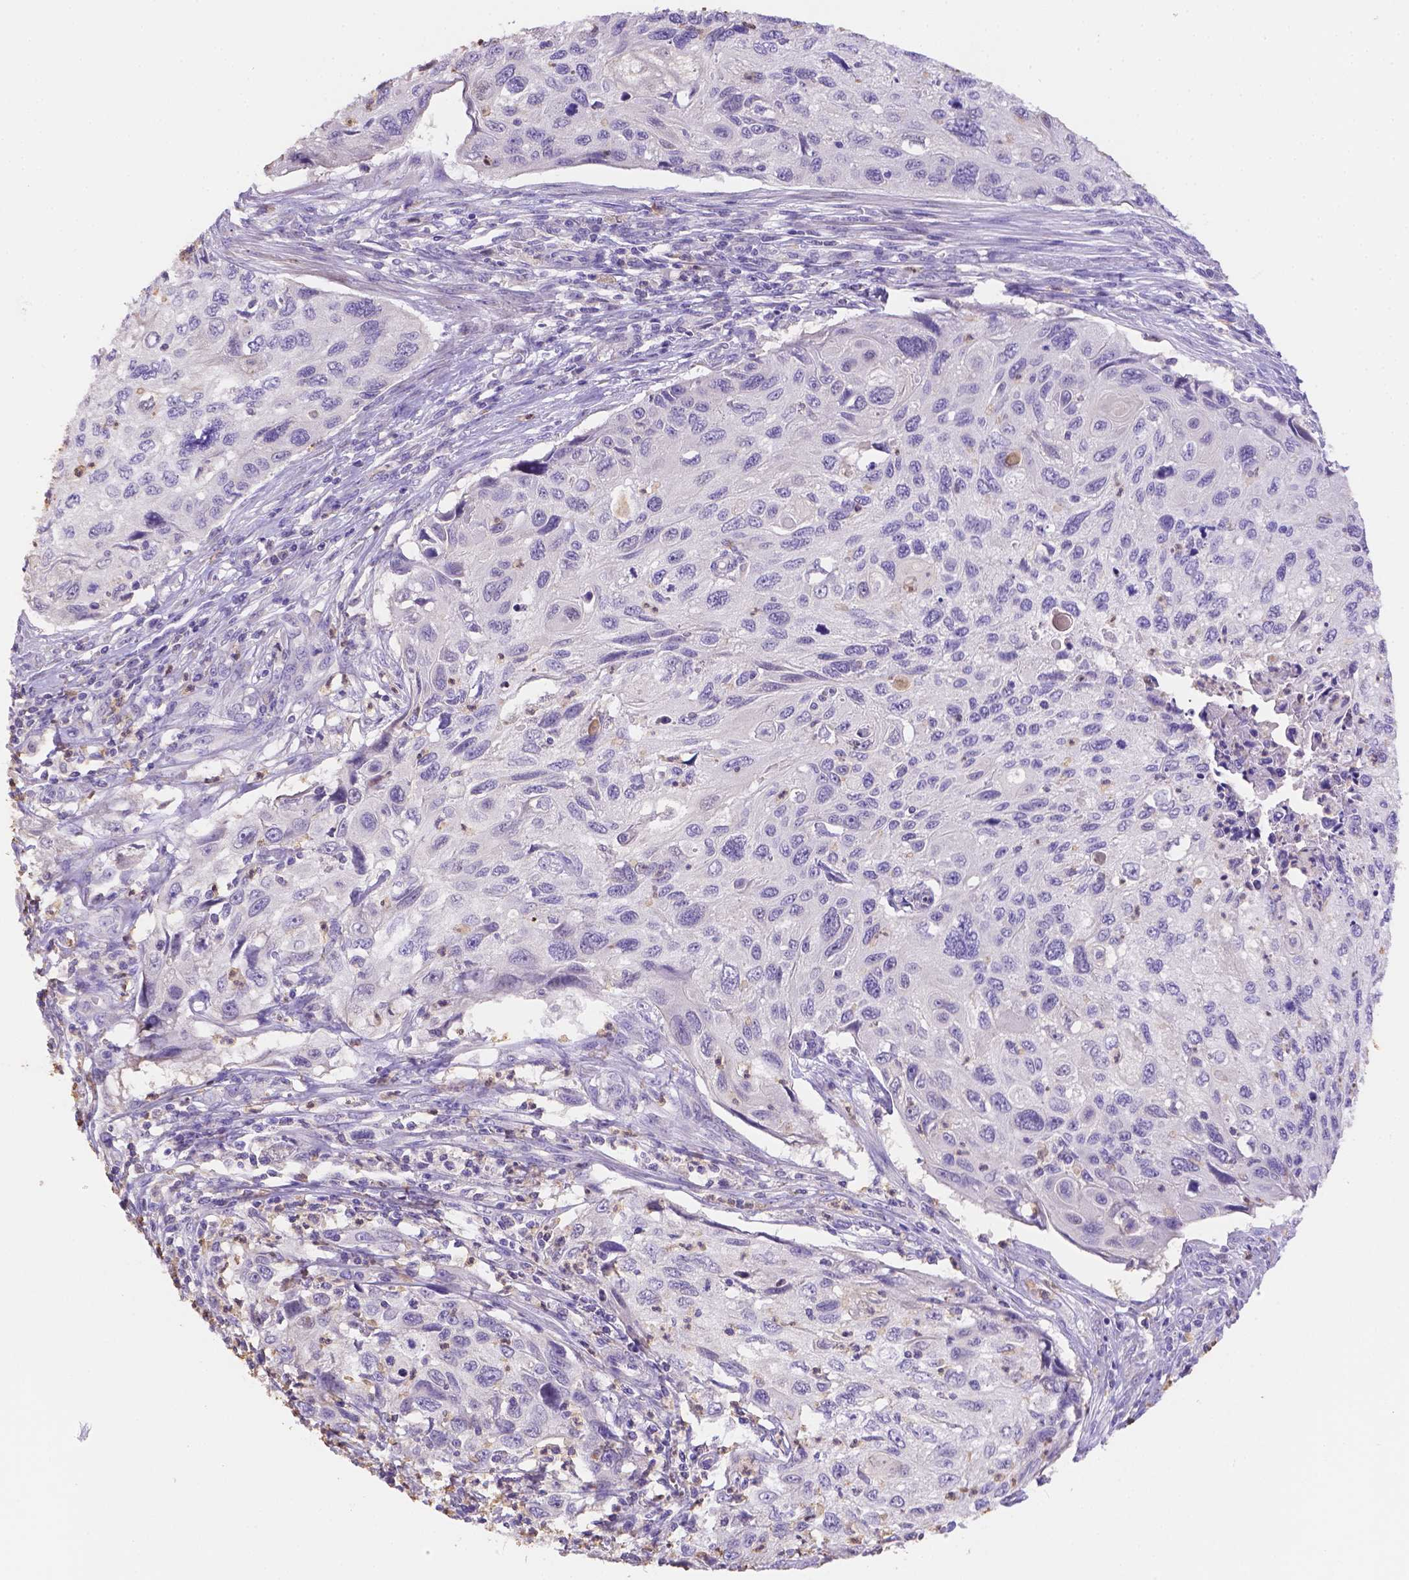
{"staining": {"intensity": "negative", "quantity": "none", "location": "none"}, "tissue": "cervical cancer", "cell_type": "Tumor cells", "image_type": "cancer", "snomed": [{"axis": "morphology", "description": "Squamous cell carcinoma, NOS"}, {"axis": "topography", "description": "Cervix"}], "caption": "This is an IHC histopathology image of human squamous cell carcinoma (cervical). There is no expression in tumor cells.", "gene": "NXPE2", "patient": {"sex": "female", "age": 70}}